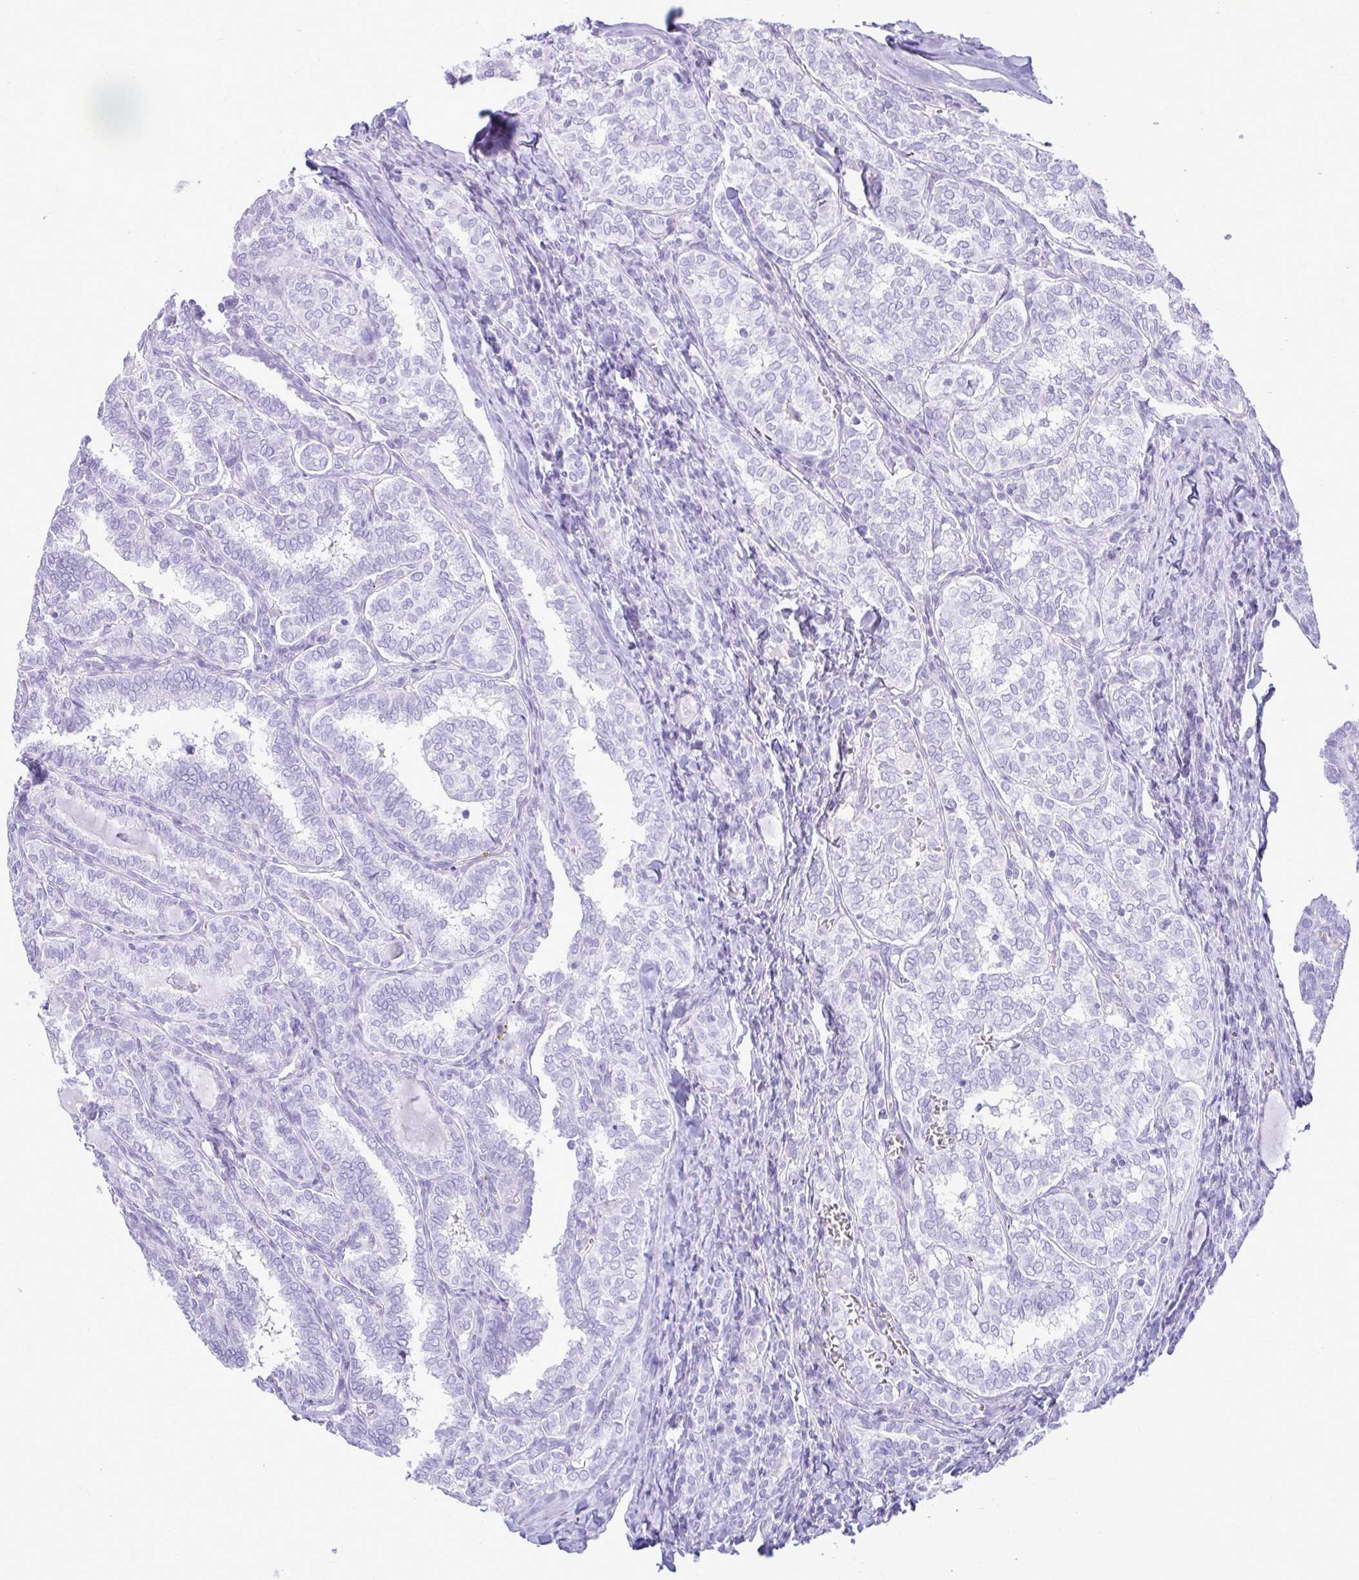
{"staining": {"intensity": "negative", "quantity": "none", "location": "none"}, "tissue": "thyroid cancer", "cell_type": "Tumor cells", "image_type": "cancer", "snomed": [{"axis": "morphology", "description": "Papillary adenocarcinoma, NOS"}, {"axis": "topography", "description": "Thyroid gland"}], "caption": "There is no significant expression in tumor cells of thyroid cancer.", "gene": "ATP4B", "patient": {"sex": "female", "age": 30}}